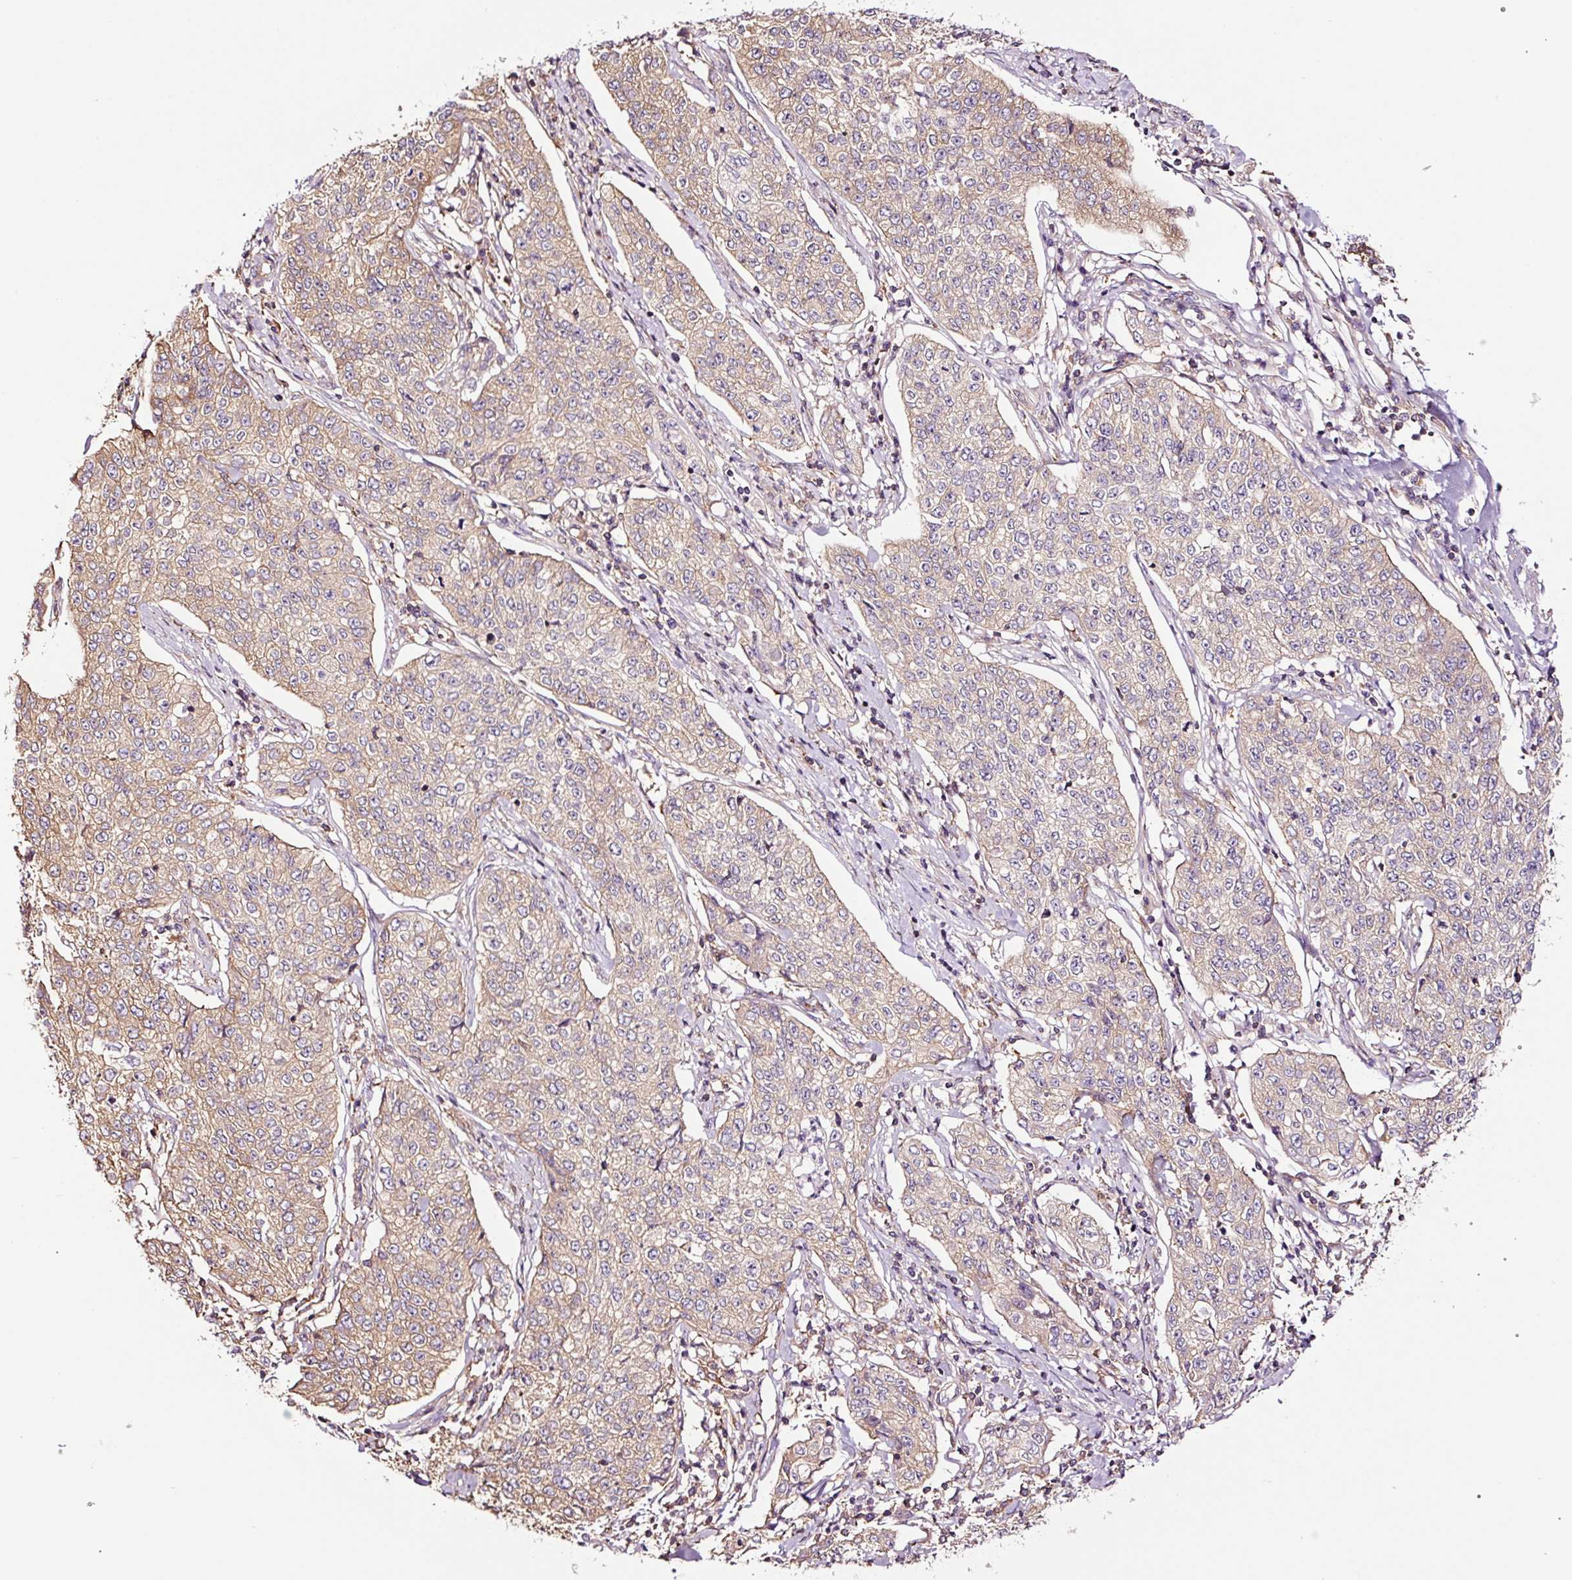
{"staining": {"intensity": "weak", "quantity": "25%-75%", "location": "cytoplasmic/membranous"}, "tissue": "cervical cancer", "cell_type": "Tumor cells", "image_type": "cancer", "snomed": [{"axis": "morphology", "description": "Squamous cell carcinoma, NOS"}, {"axis": "topography", "description": "Cervix"}], "caption": "The micrograph reveals a brown stain indicating the presence of a protein in the cytoplasmic/membranous of tumor cells in squamous cell carcinoma (cervical).", "gene": "METAP1", "patient": {"sex": "female", "age": 35}}